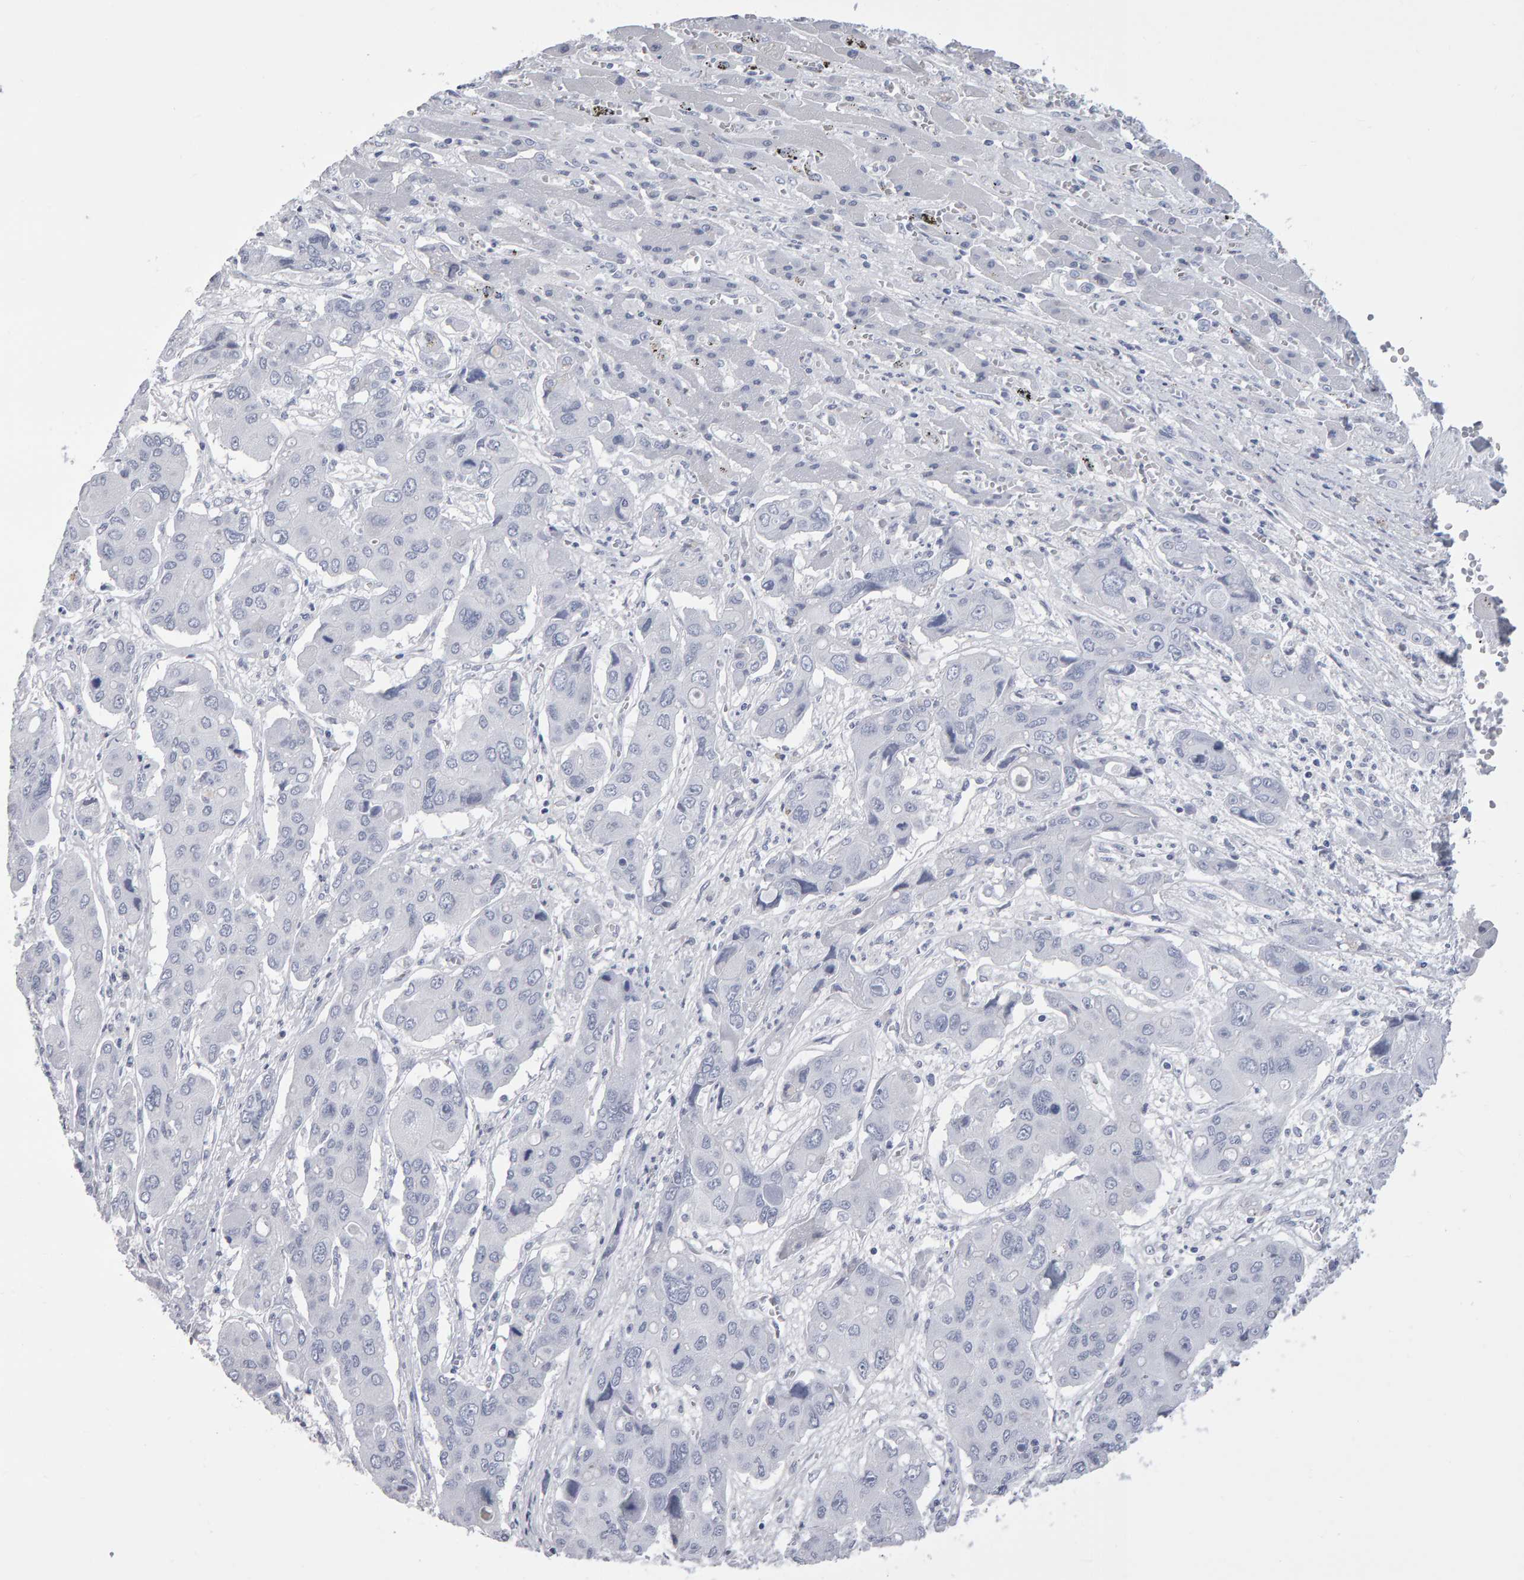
{"staining": {"intensity": "negative", "quantity": "none", "location": "none"}, "tissue": "liver cancer", "cell_type": "Tumor cells", "image_type": "cancer", "snomed": [{"axis": "morphology", "description": "Cholangiocarcinoma"}, {"axis": "topography", "description": "Liver"}], "caption": "DAB immunohistochemical staining of liver cancer (cholangiocarcinoma) shows no significant staining in tumor cells. (DAB (3,3'-diaminobenzidine) IHC with hematoxylin counter stain).", "gene": "NCDN", "patient": {"sex": "male", "age": 67}}